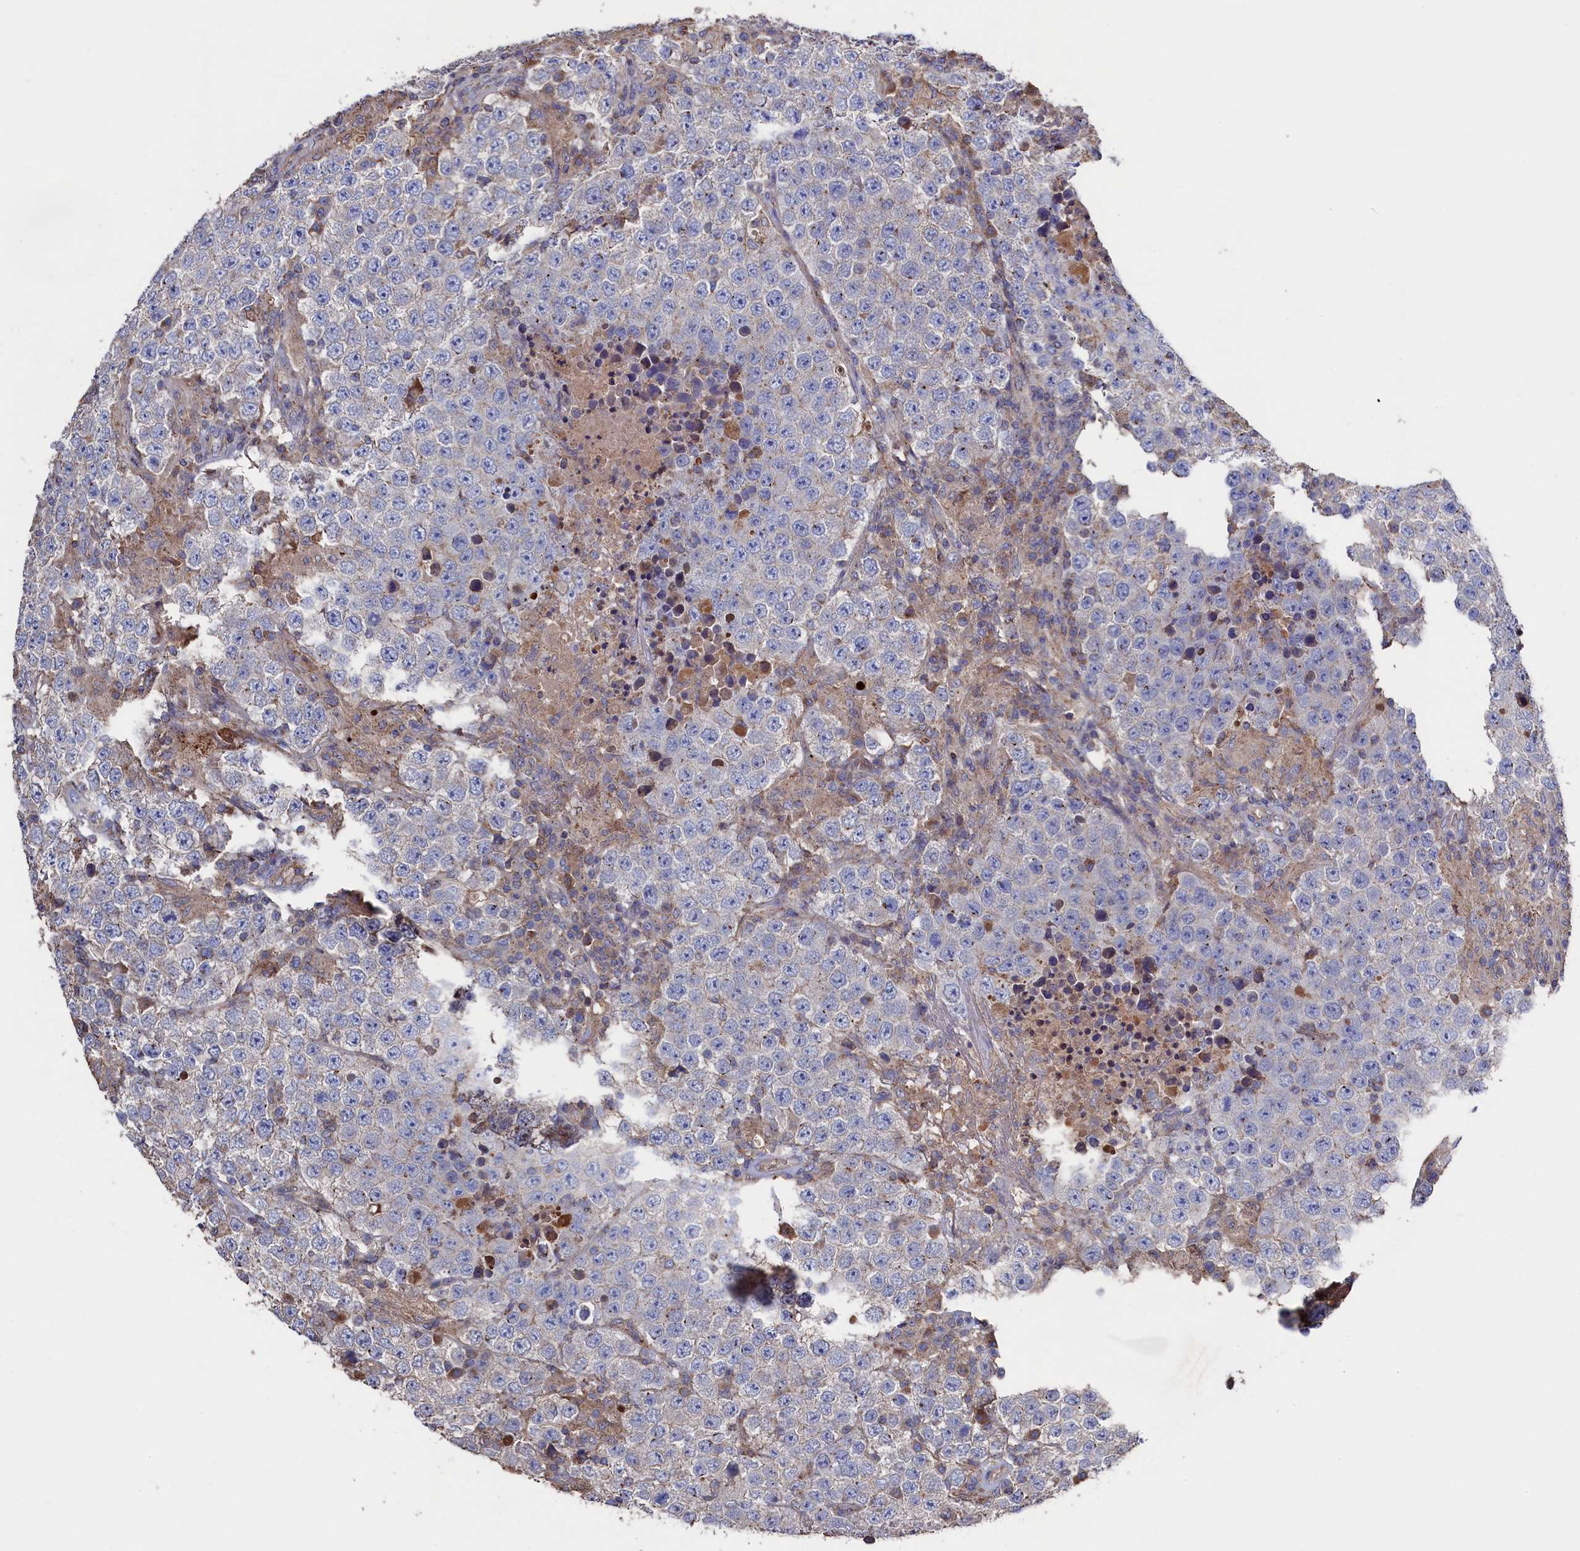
{"staining": {"intensity": "negative", "quantity": "none", "location": "none"}, "tissue": "testis cancer", "cell_type": "Tumor cells", "image_type": "cancer", "snomed": [{"axis": "morphology", "description": "Normal tissue, NOS"}, {"axis": "morphology", "description": "Urothelial carcinoma, High grade"}, {"axis": "morphology", "description": "Seminoma, NOS"}, {"axis": "morphology", "description": "Carcinoma, Embryonal, NOS"}, {"axis": "topography", "description": "Urinary bladder"}, {"axis": "topography", "description": "Testis"}], "caption": "Immunohistochemistry (IHC) of human testis cancer (seminoma) shows no expression in tumor cells.", "gene": "TK2", "patient": {"sex": "male", "age": 41}}